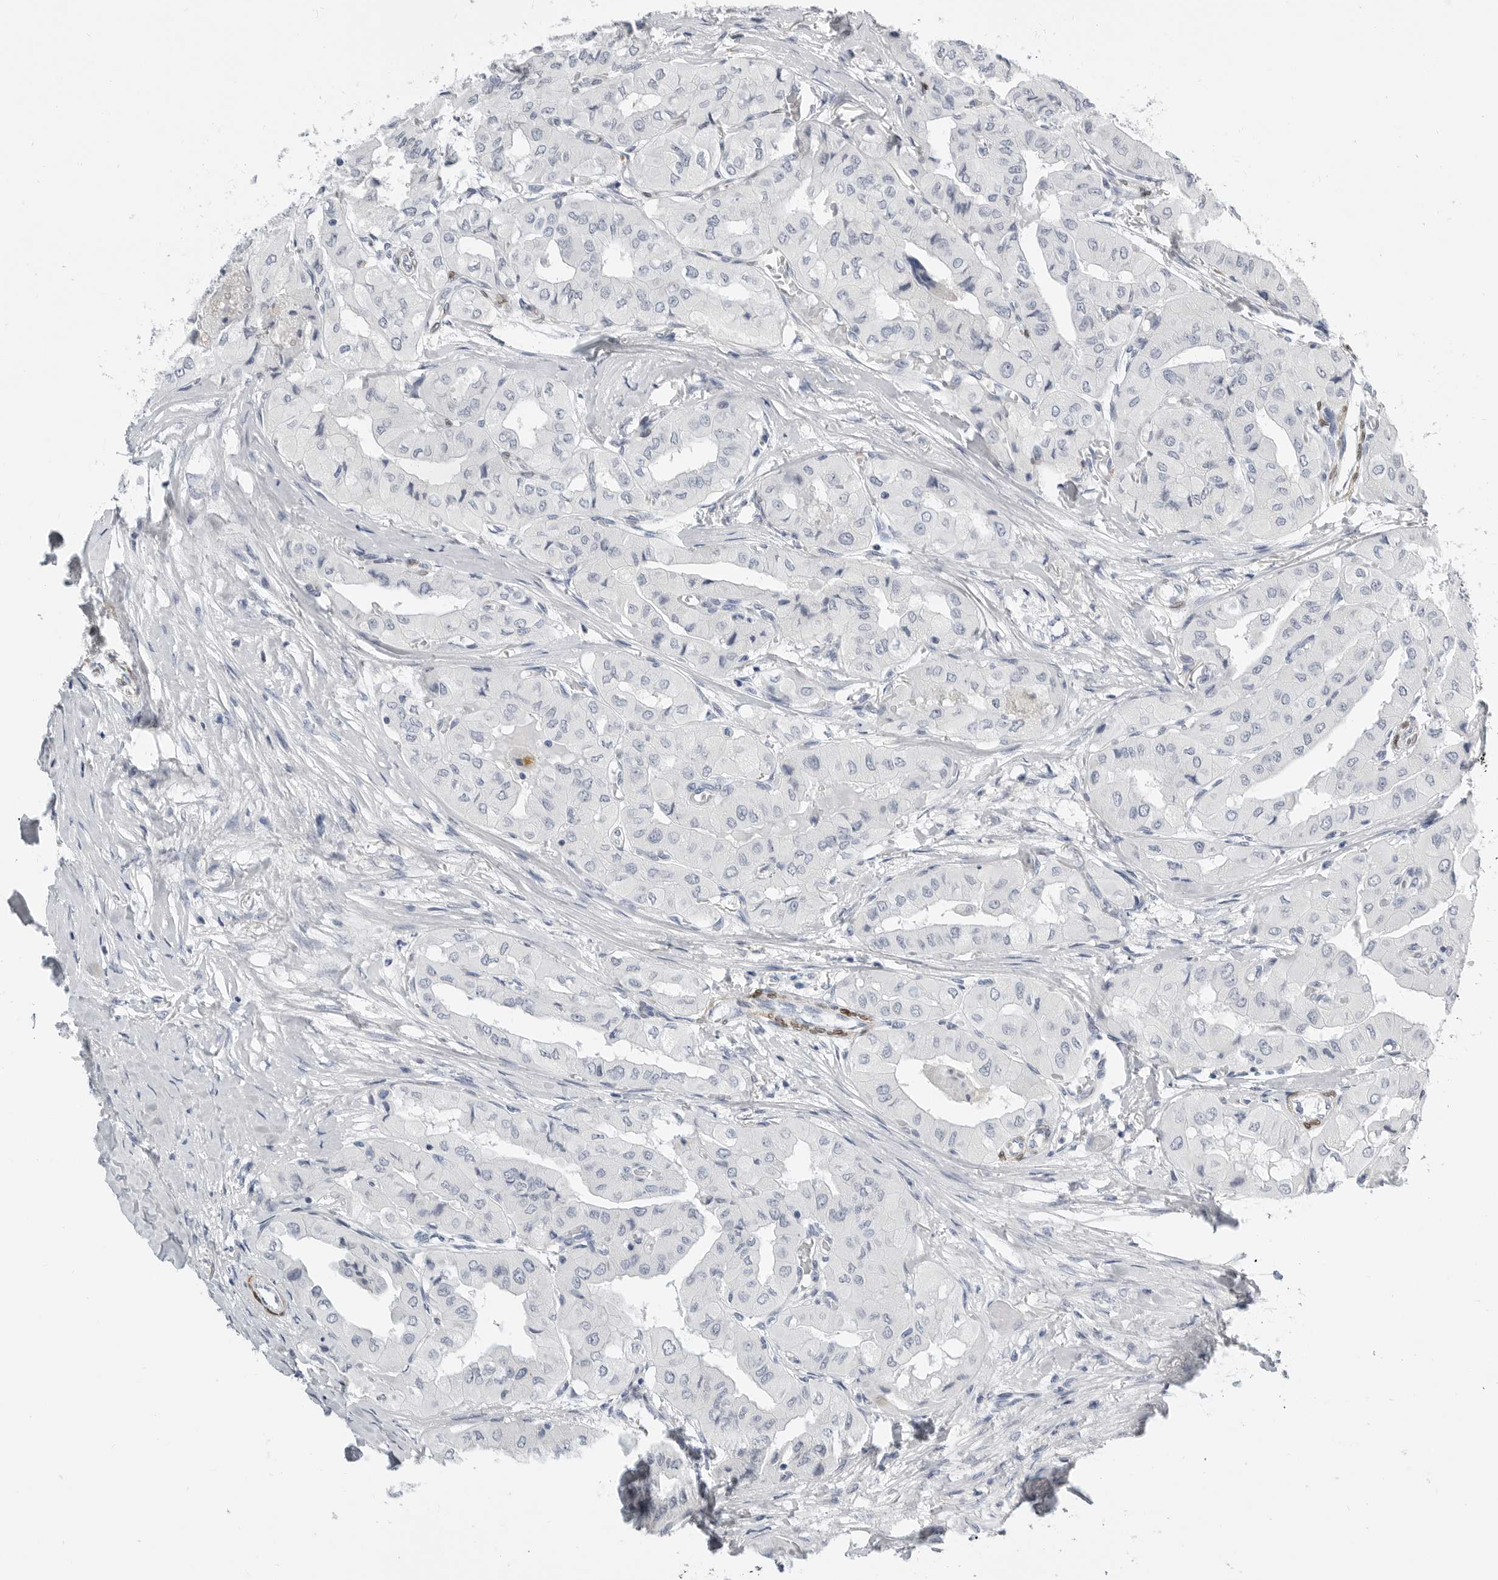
{"staining": {"intensity": "negative", "quantity": "none", "location": "none"}, "tissue": "thyroid cancer", "cell_type": "Tumor cells", "image_type": "cancer", "snomed": [{"axis": "morphology", "description": "Papillary adenocarcinoma, NOS"}, {"axis": "topography", "description": "Thyroid gland"}], "caption": "The image shows no staining of tumor cells in thyroid cancer.", "gene": "PLN", "patient": {"sex": "female", "age": 59}}